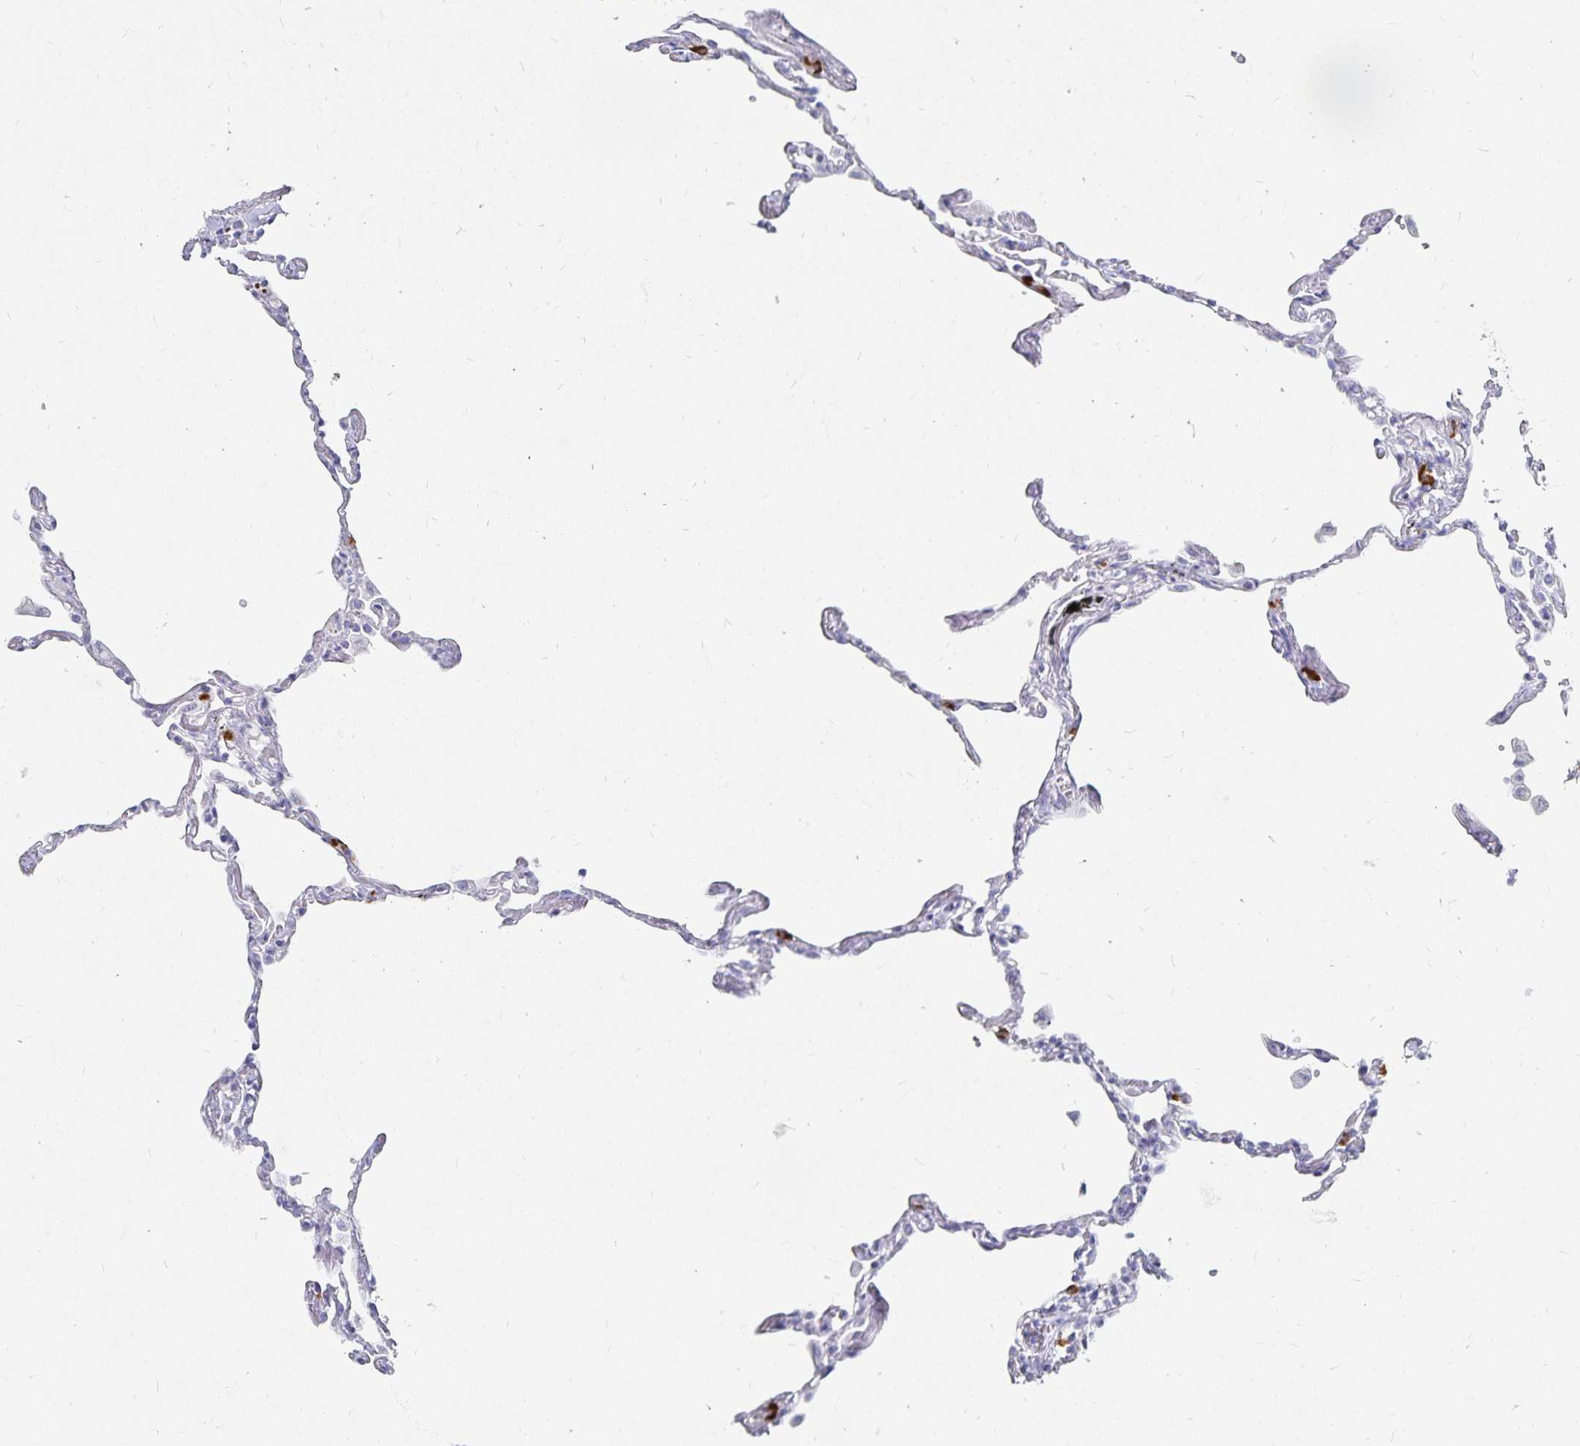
{"staining": {"intensity": "negative", "quantity": "none", "location": "none"}, "tissue": "lung", "cell_type": "Alveolar cells", "image_type": "normal", "snomed": [{"axis": "morphology", "description": "Normal tissue, NOS"}, {"axis": "topography", "description": "Lung"}], "caption": "Immunohistochemical staining of unremarkable human lung reveals no significant staining in alveolar cells.", "gene": "TNIP1", "patient": {"sex": "female", "age": 67}}